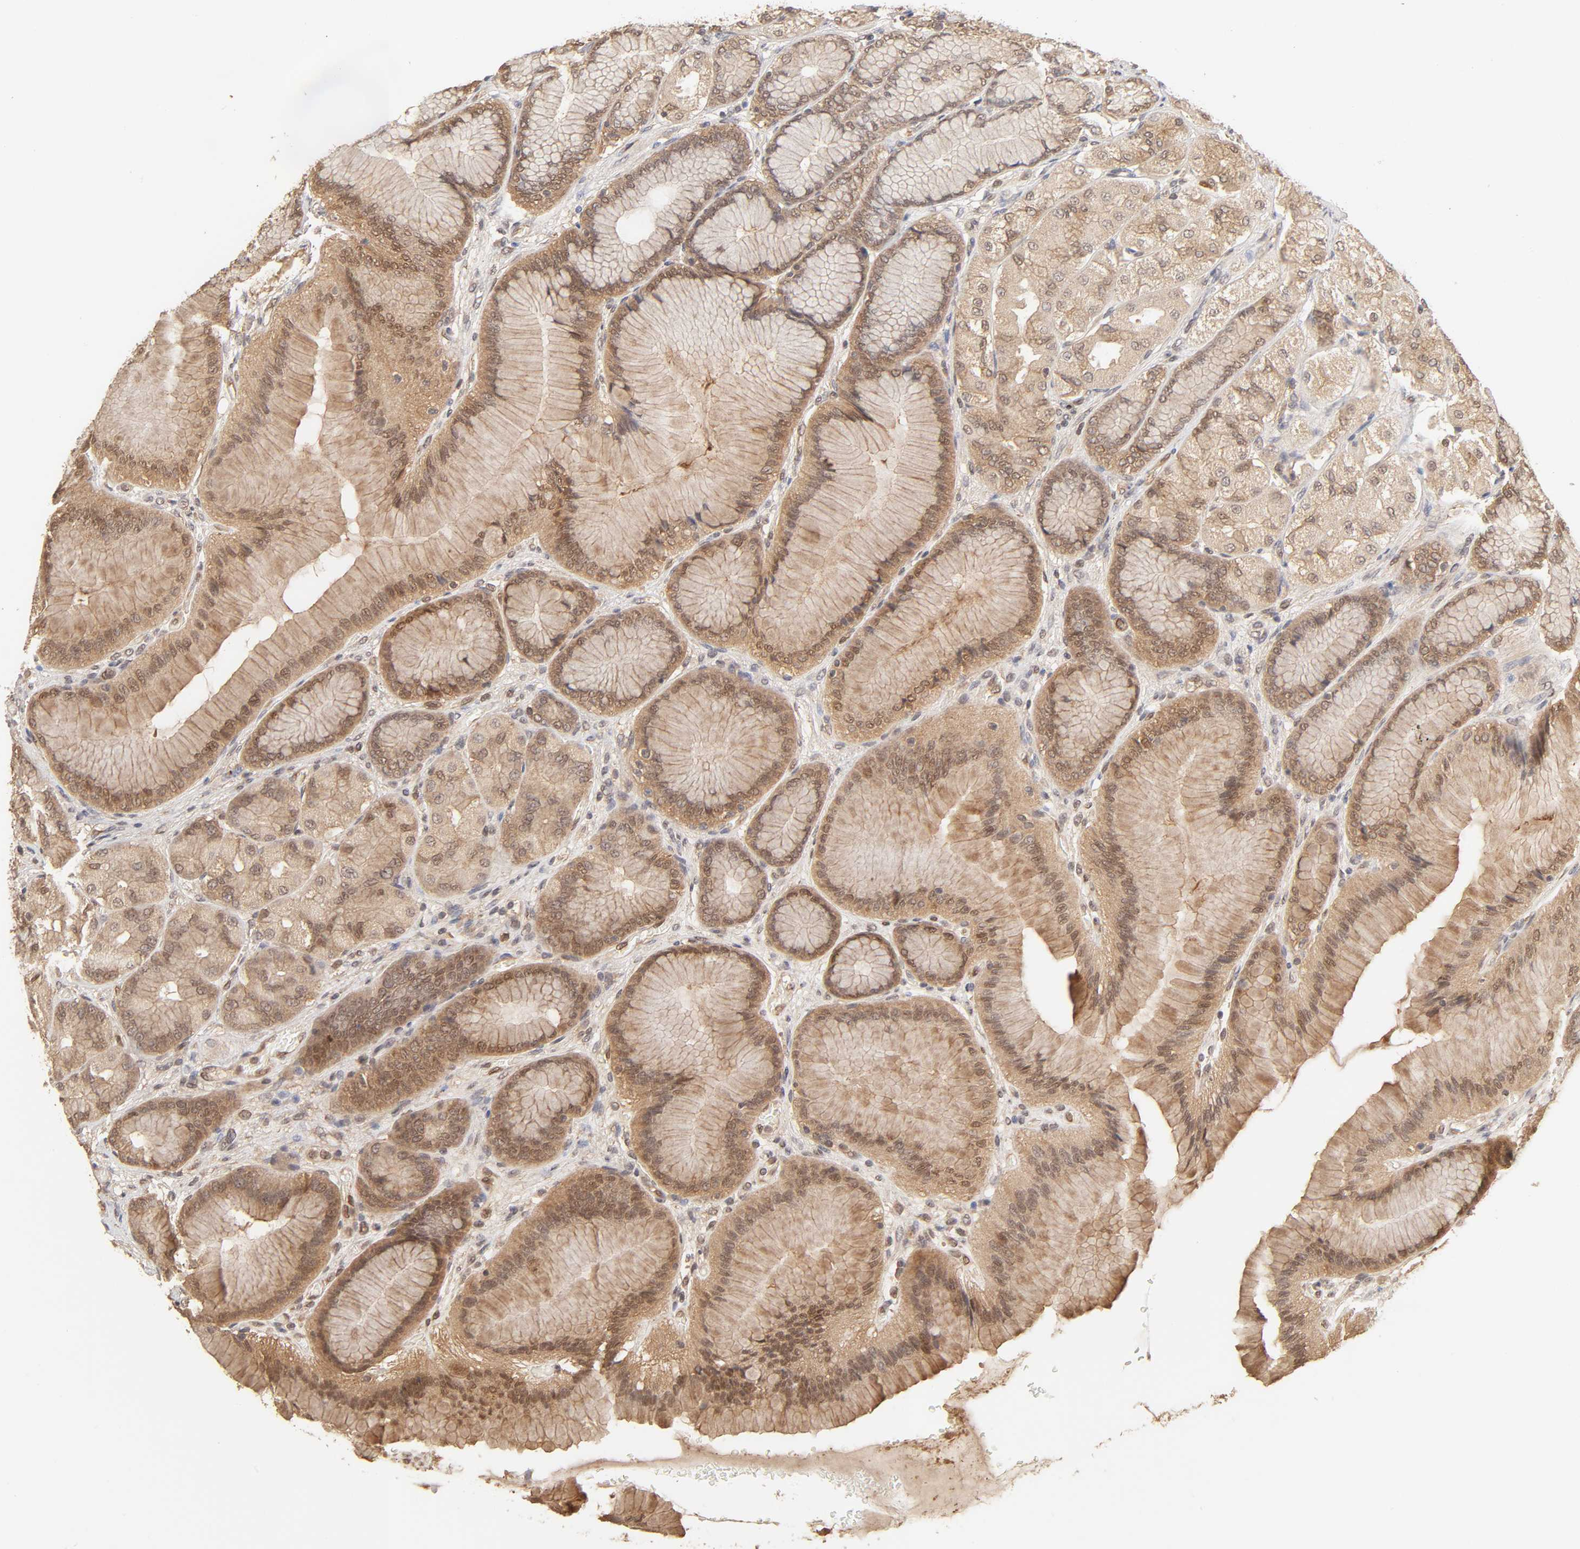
{"staining": {"intensity": "moderate", "quantity": ">75%", "location": "cytoplasmic/membranous"}, "tissue": "stomach", "cell_type": "Glandular cells", "image_type": "normal", "snomed": [{"axis": "morphology", "description": "Normal tissue, NOS"}, {"axis": "morphology", "description": "Adenocarcinoma, NOS"}, {"axis": "topography", "description": "Stomach"}, {"axis": "topography", "description": "Stomach, lower"}], "caption": "Moderate cytoplasmic/membranous protein staining is seen in about >75% of glandular cells in stomach.", "gene": "MAPK1", "patient": {"sex": "female", "age": 65}}